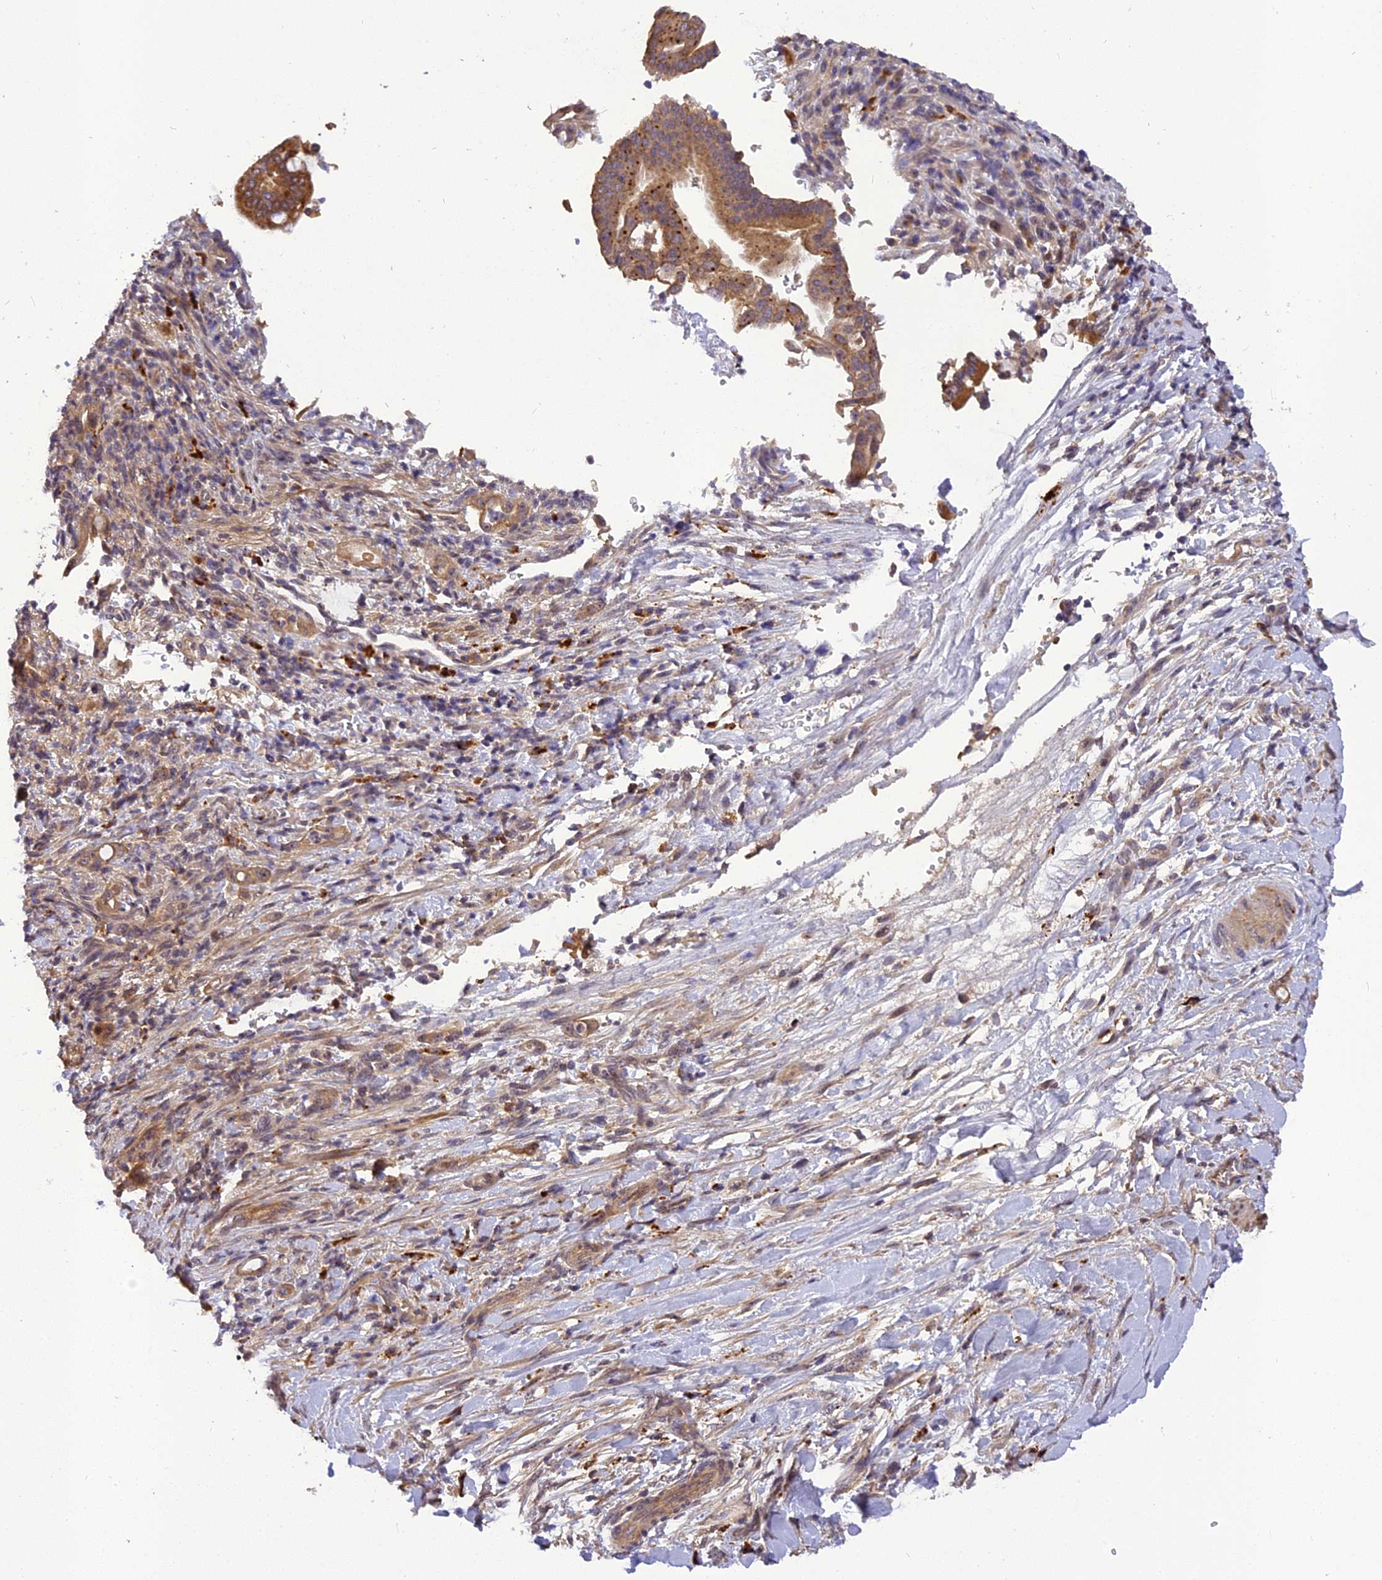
{"staining": {"intensity": "moderate", "quantity": ">75%", "location": "cytoplasmic/membranous"}, "tissue": "pancreatic cancer", "cell_type": "Tumor cells", "image_type": "cancer", "snomed": [{"axis": "morphology", "description": "Normal tissue, NOS"}, {"axis": "morphology", "description": "Adenocarcinoma, NOS"}, {"axis": "topography", "description": "Pancreas"}], "caption": "Immunohistochemistry (DAB) staining of adenocarcinoma (pancreatic) shows moderate cytoplasmic/membranous protein positivity in approximately >75% of tumor cells.", "gene": "FNIP2", "patient": {"sex": "female", "age": 55}}